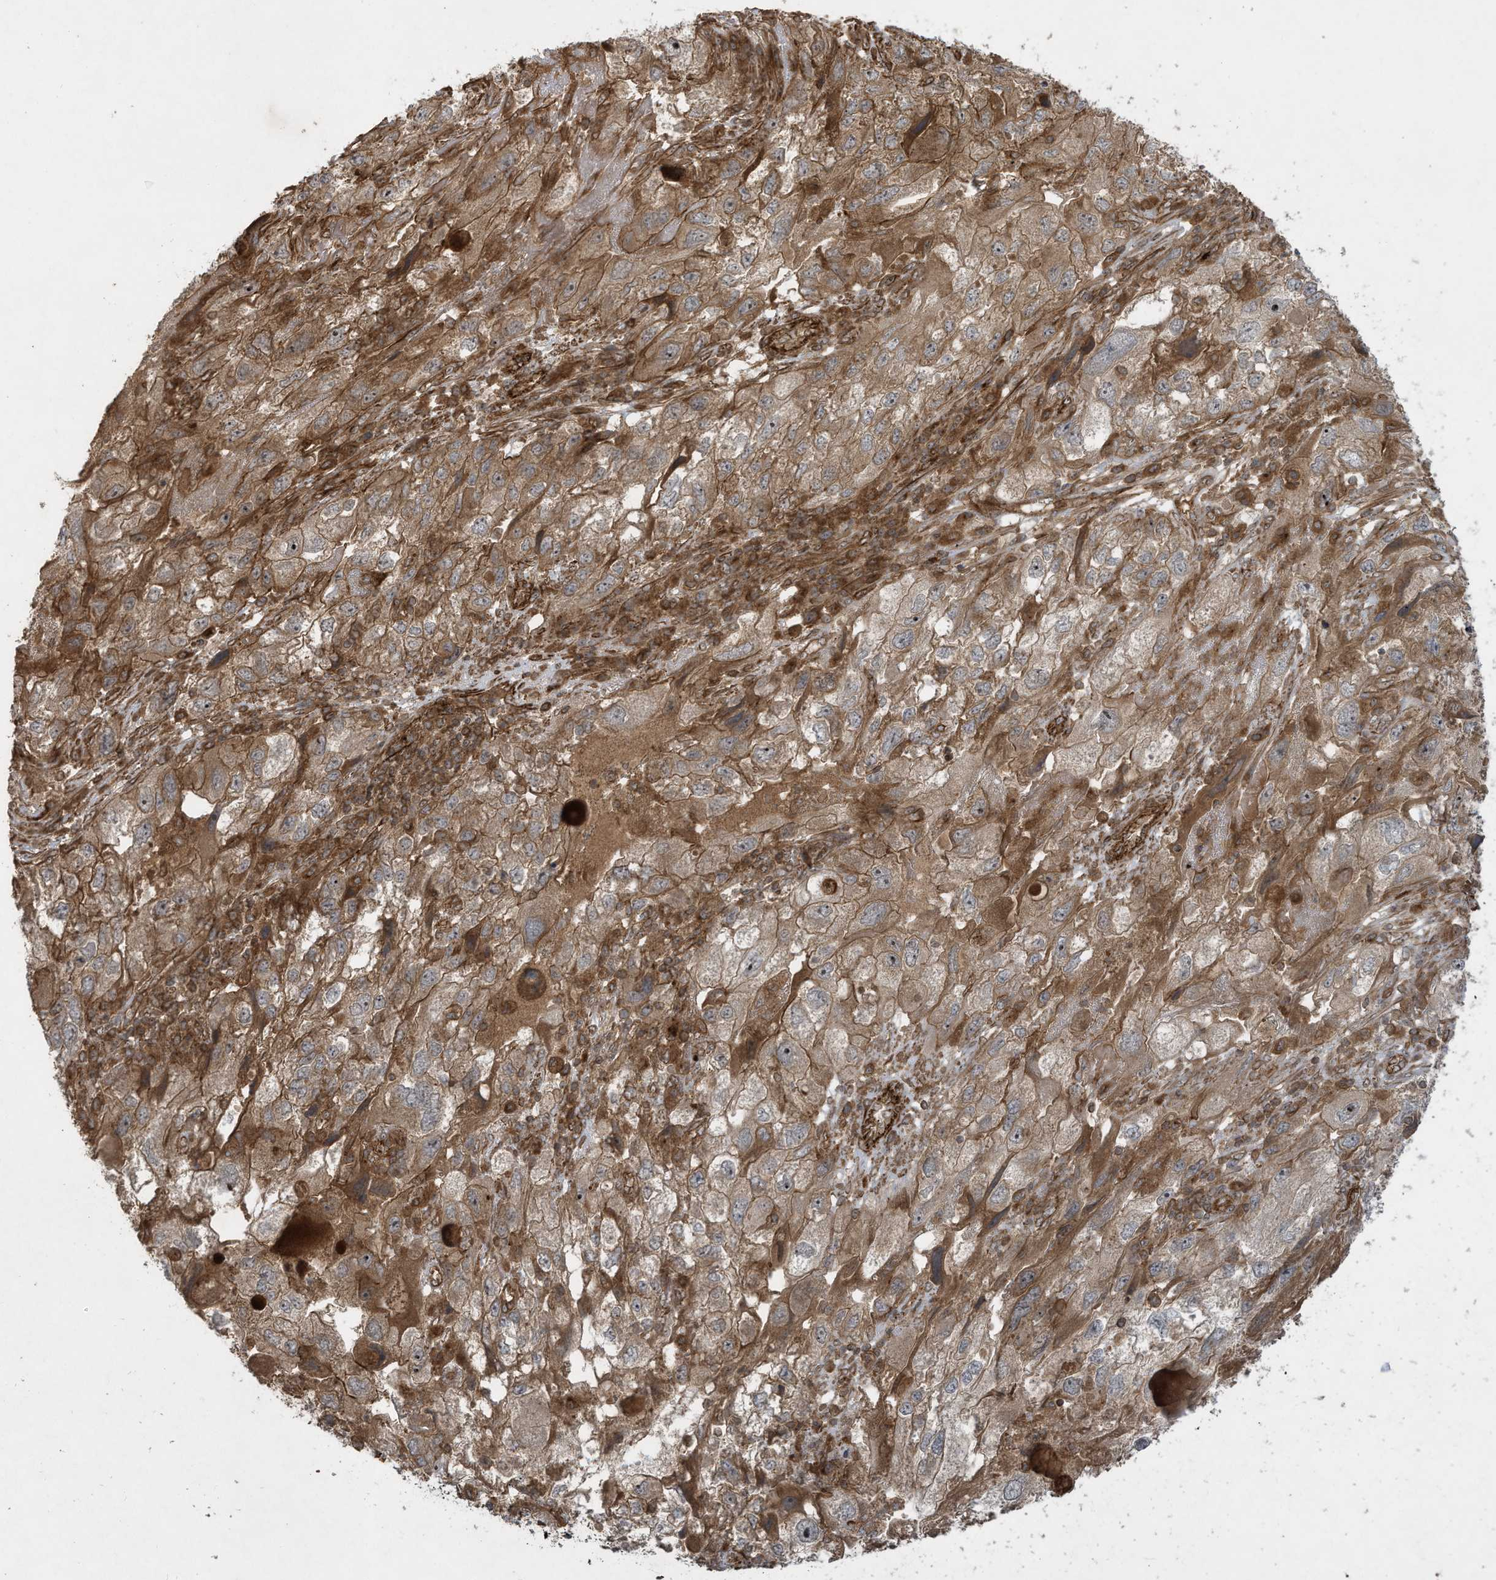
{"staining": {"intensity": "moderate", "quantity": ">75%", "location": "cytoplasmic/membranous"}, "tissue": "endometrial cancer", "cell_type": "Tumor cells", "image_type": "cancer", "snomed": [{"axis": "morphology", "description": "Adenocarcinoma, NOS"}, {"axis": "topography", "description": "Endometrium"}], "caption": "Moderate cytoplasmic/membranous positivity for a protein is identified in approximately >75% of tumor cells of endometrial cancer using IHC.", "gene": "DDIT4", "patient": {"sex": "female", "age": 49}}